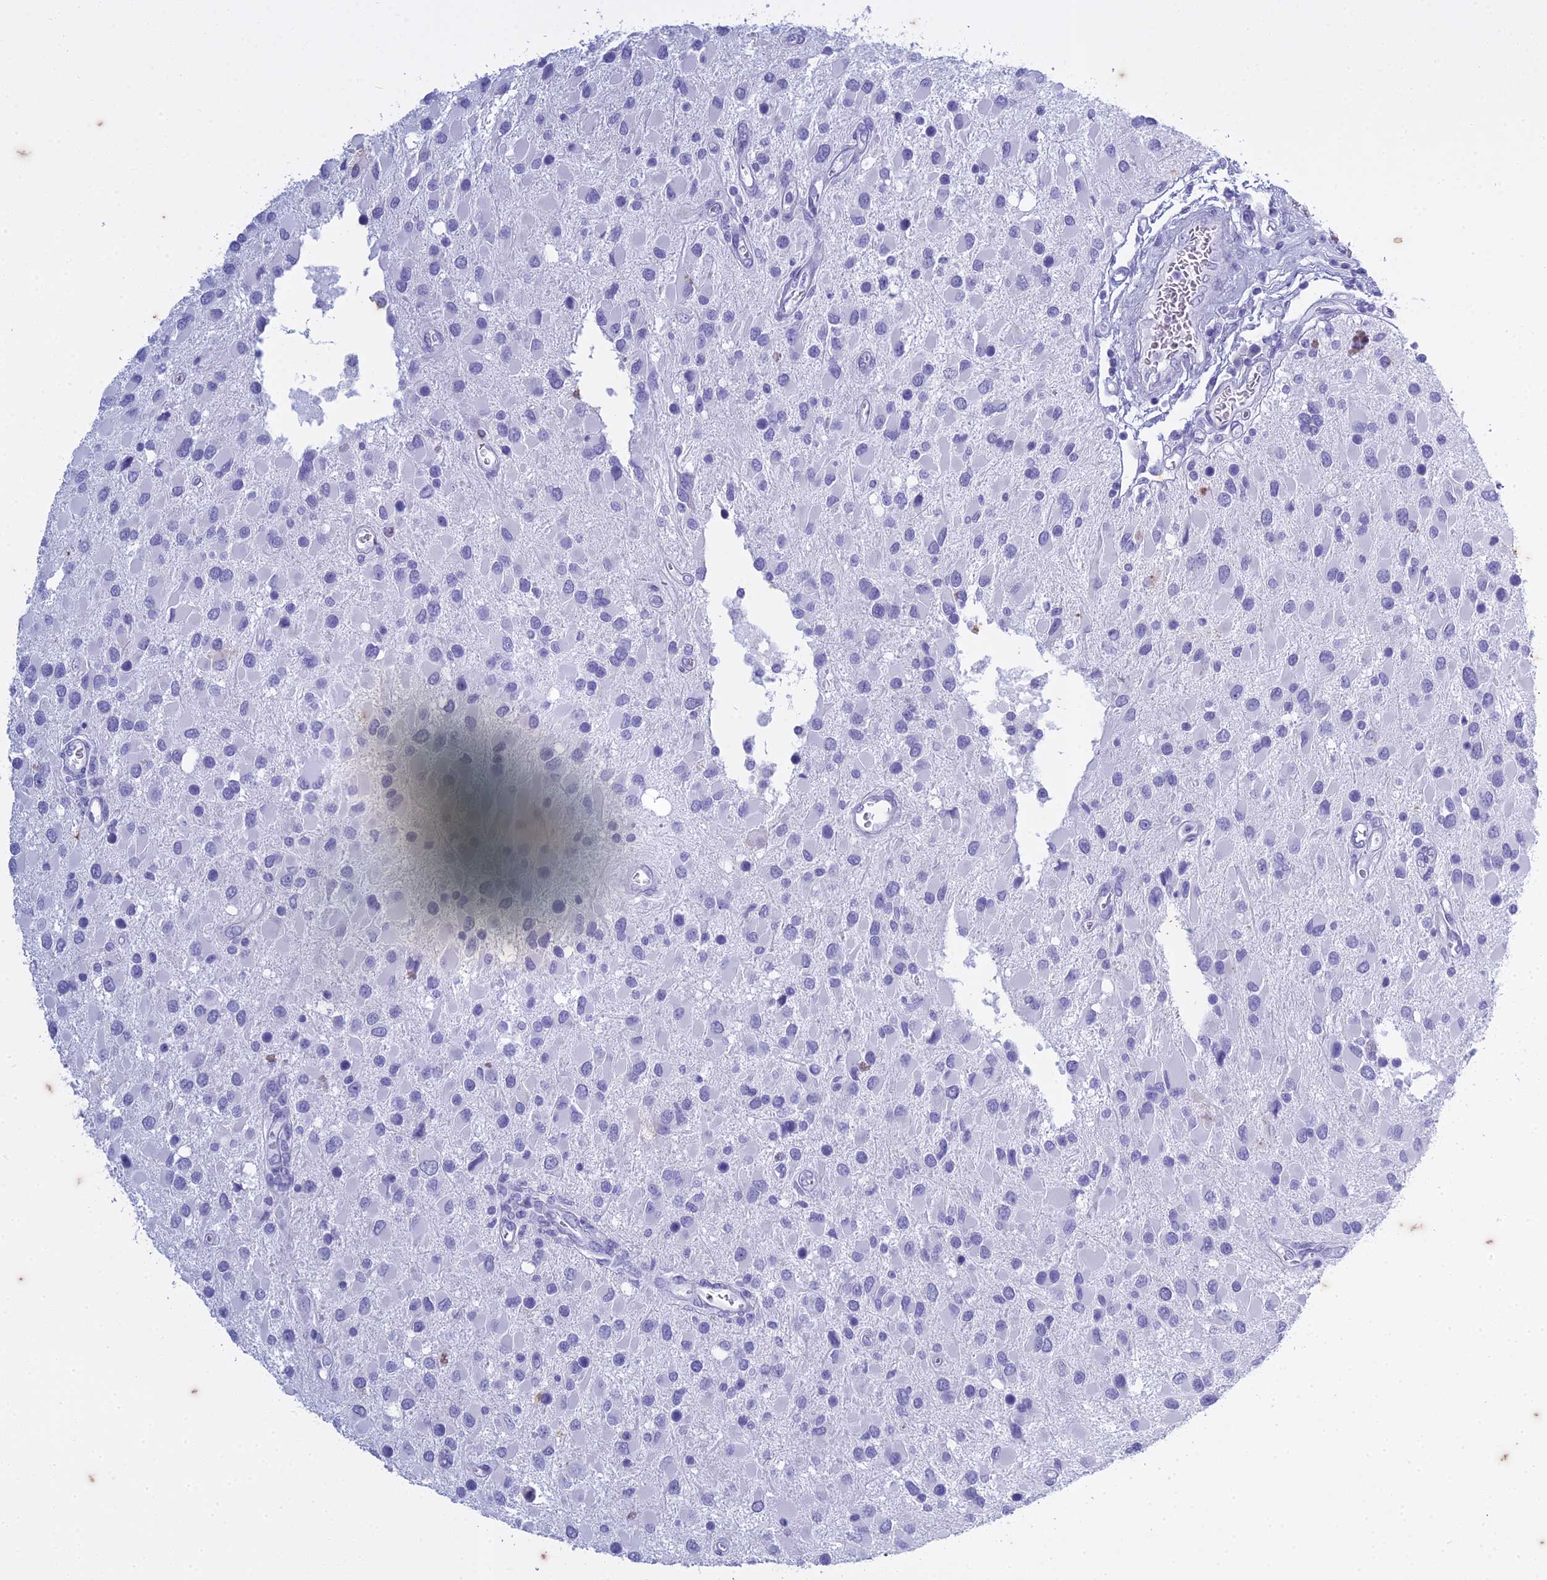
{"staining": {"intensity": "negative", "quantity": "none", "location": "none"}, "tissue": "glioma", "cell_type": "Tumor cells", "image_type": "cancer", "snomed": [{"axis": "morphology", "description": "Glioma, malignant, High grade"}, {"axis": "topography", "description": "Brain"}], "caption": "A photomicrograph of malignant high-grade glioma stained for a protein reveals no brown staining in tumor cells.", "gene": "HMGB4", "patient": {"sex": "male", "age": 53}}